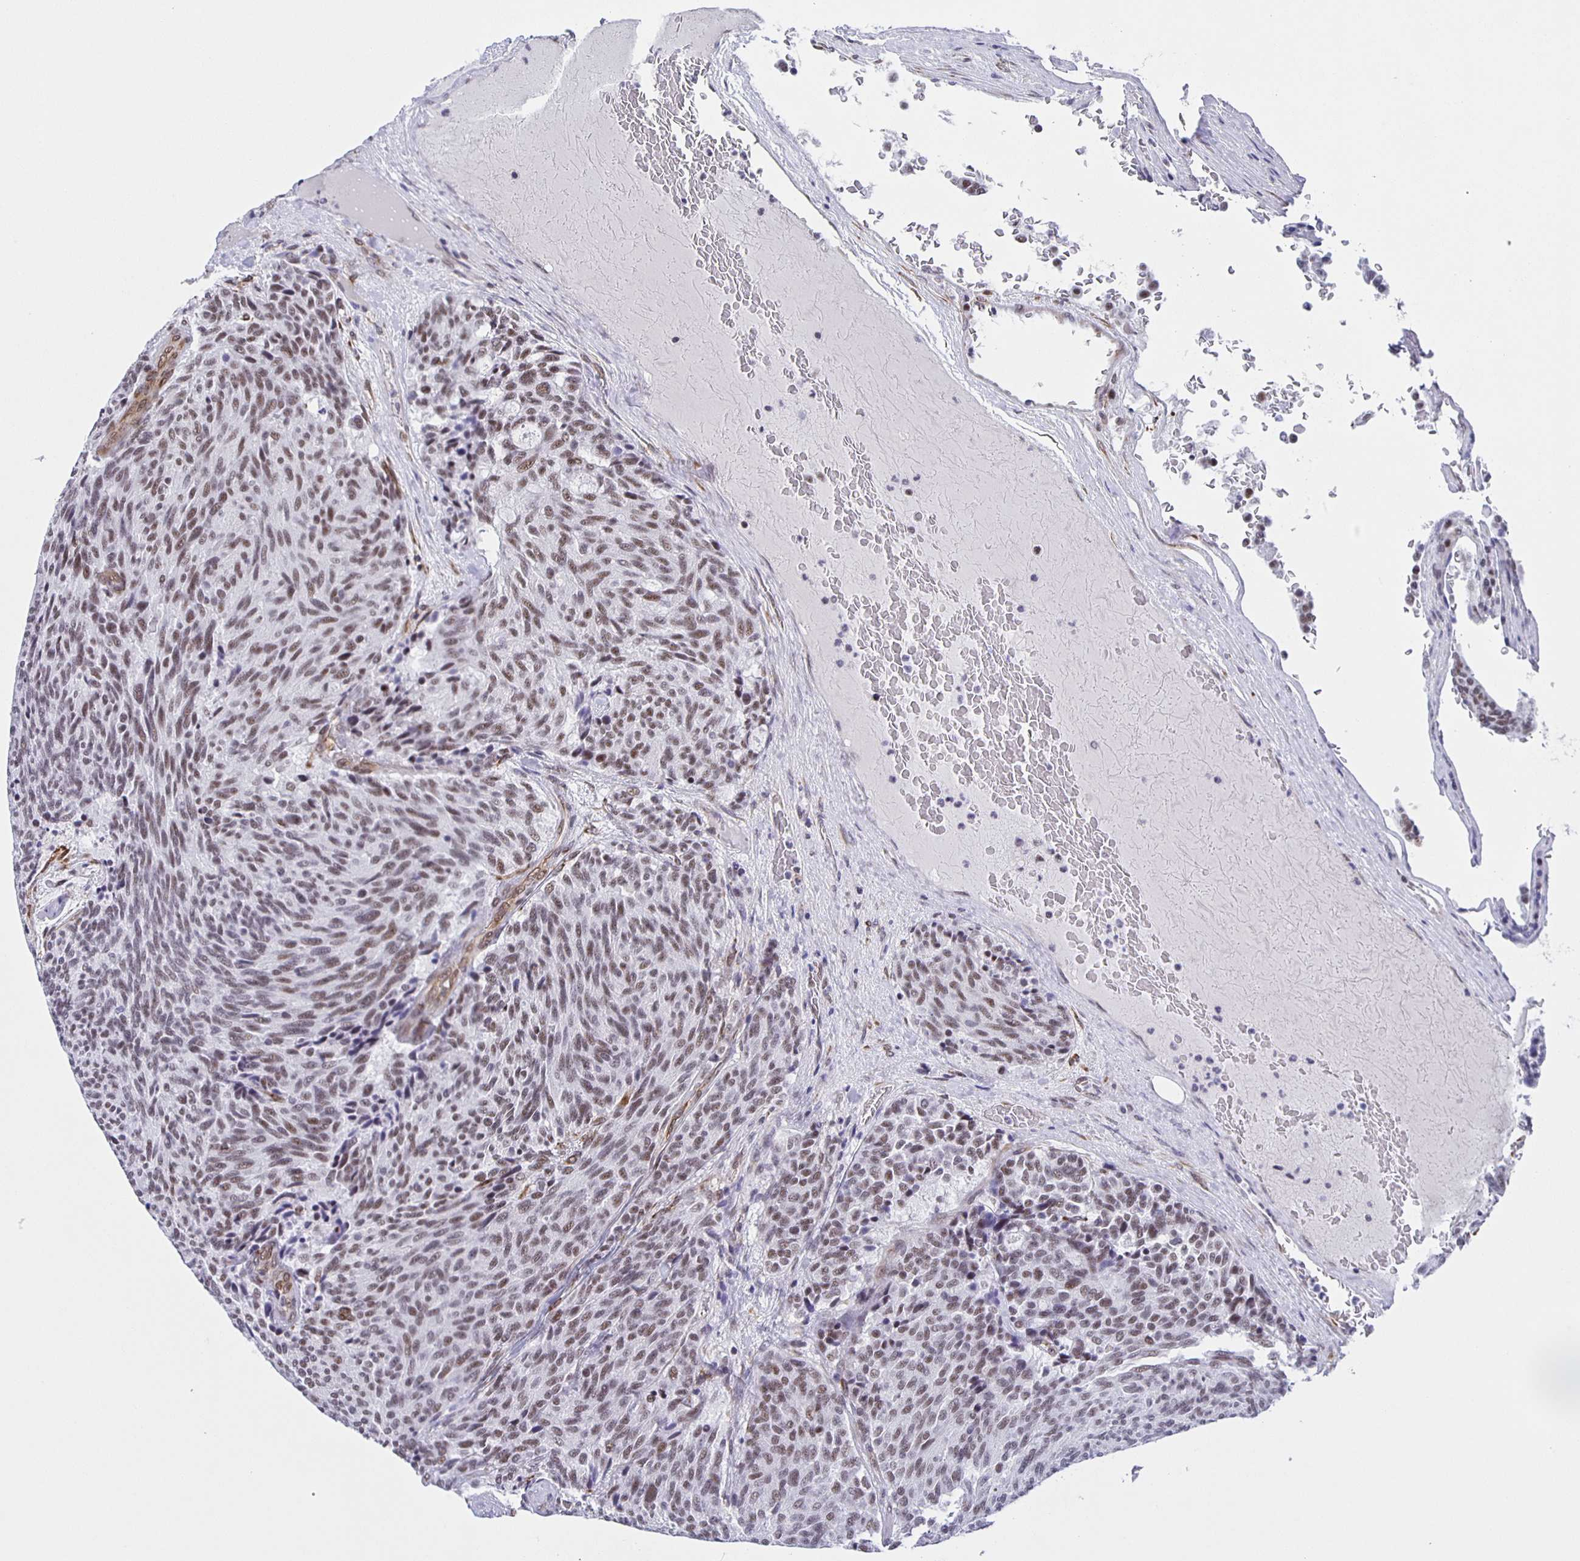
{"staining": {"intensity": "weak", "quantity": "25%-75%", "location": "nuclear"}, "tissue": "carcinoid", "cell_type": "Tumor cells", "image_type": "cancer", "snomed": [{"axis": "morphology", "description": "Carcinoid, malignant, NOS"}, {"axis": "topography", "description": "Pancreas"}], "caption": "Immunohistochemical staining of carcinoid exhibits weak nuclear protein staining in about 25%-75% of tumor cells.", "gene": "ZRANB2", "patient": {"sex": "female", "age": 54}}